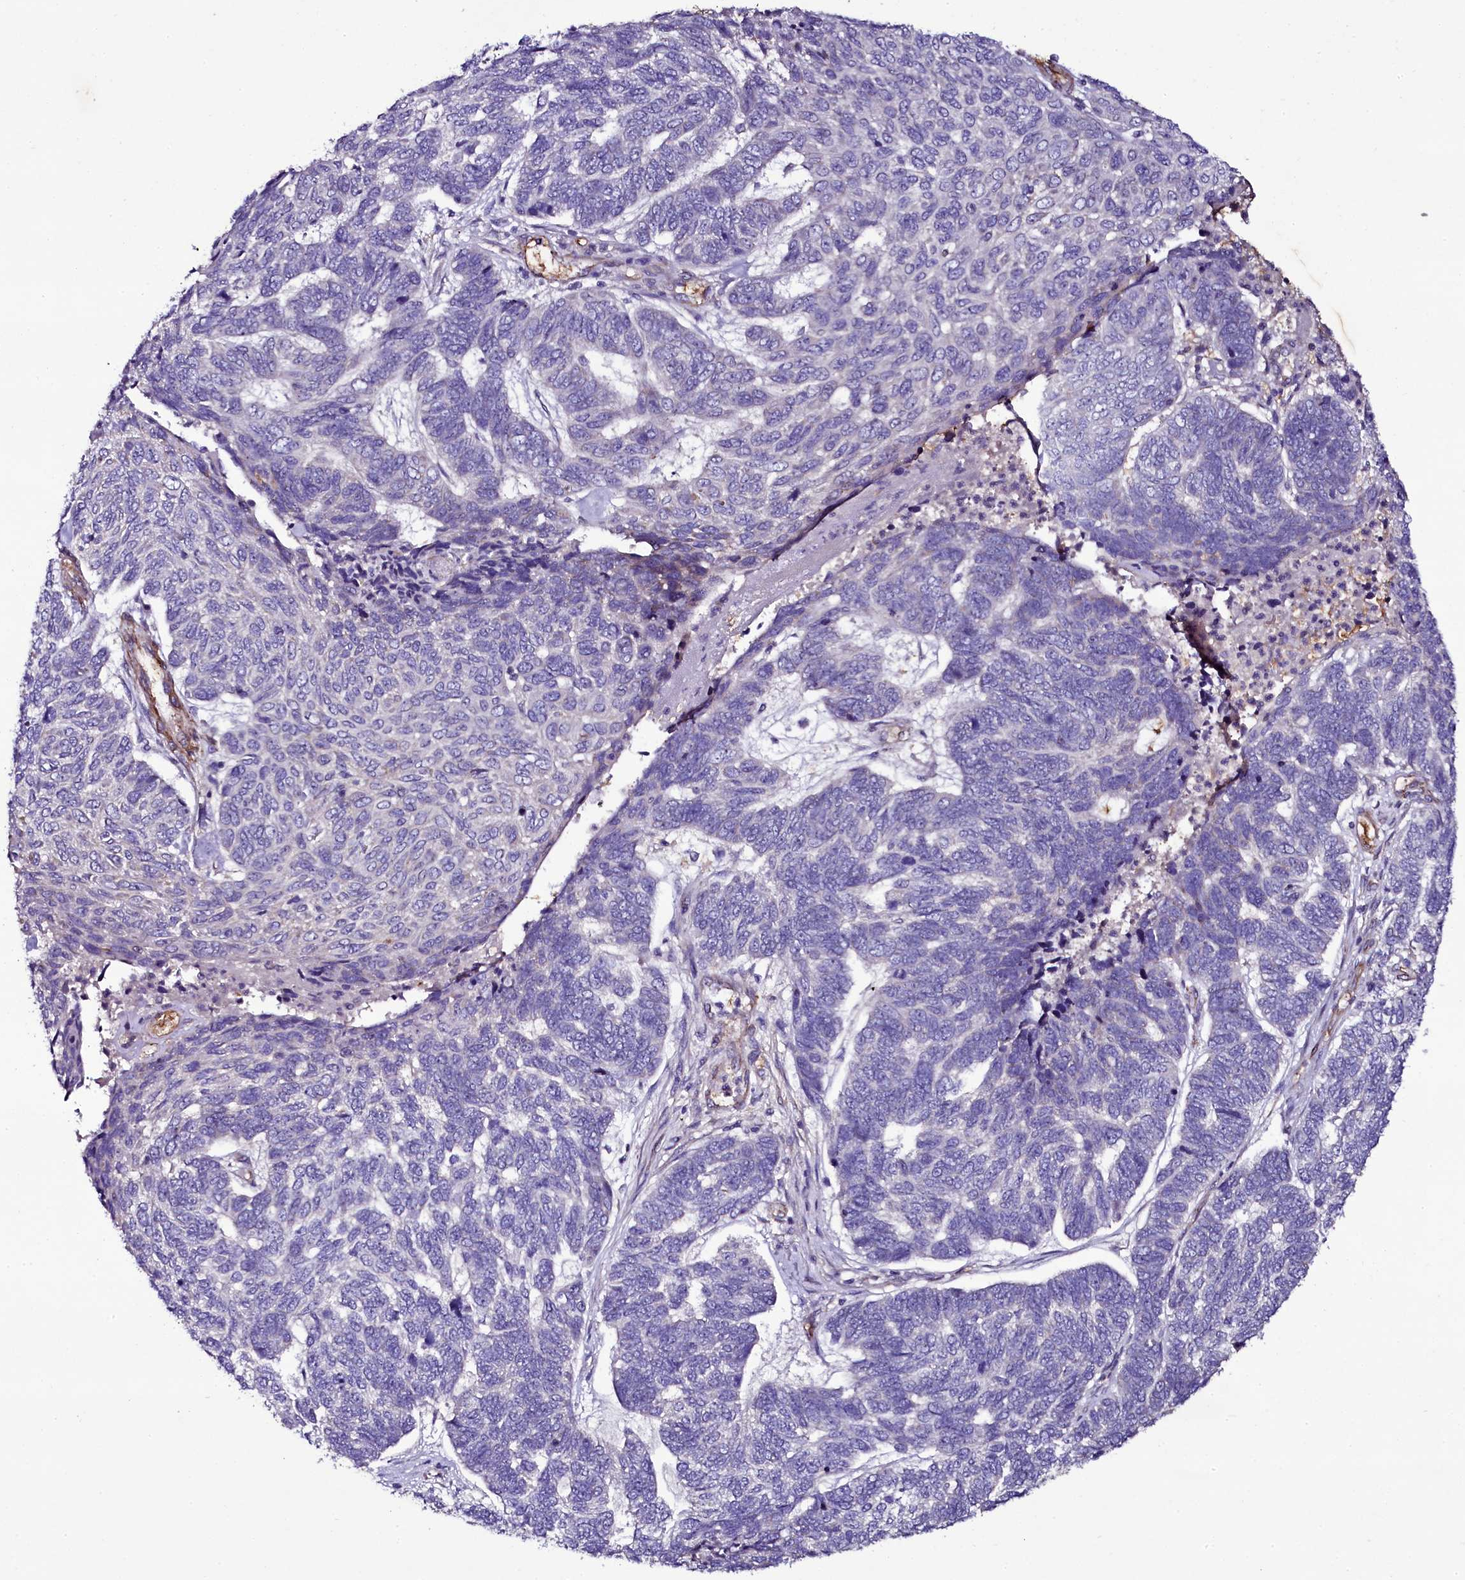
{"staining": {"intensity": "negative", "quantity": "none", "location": "none"}, "tissue": "skin cancer", "cell_type": "Tumor cells", "image_type": "cancer", "snomed": [{"axis": "morphology", "description": "Basal cell carcinoma"}, {"axis": "topography", "description": "Skin"}], "caption": "DAB immunohistochemical staining of human basal cell carcinoma (skin) demonstrates no significant expression in tumor cells.", "gene": "MEX3C", "patient": {"sex": "female", "age": 65}}